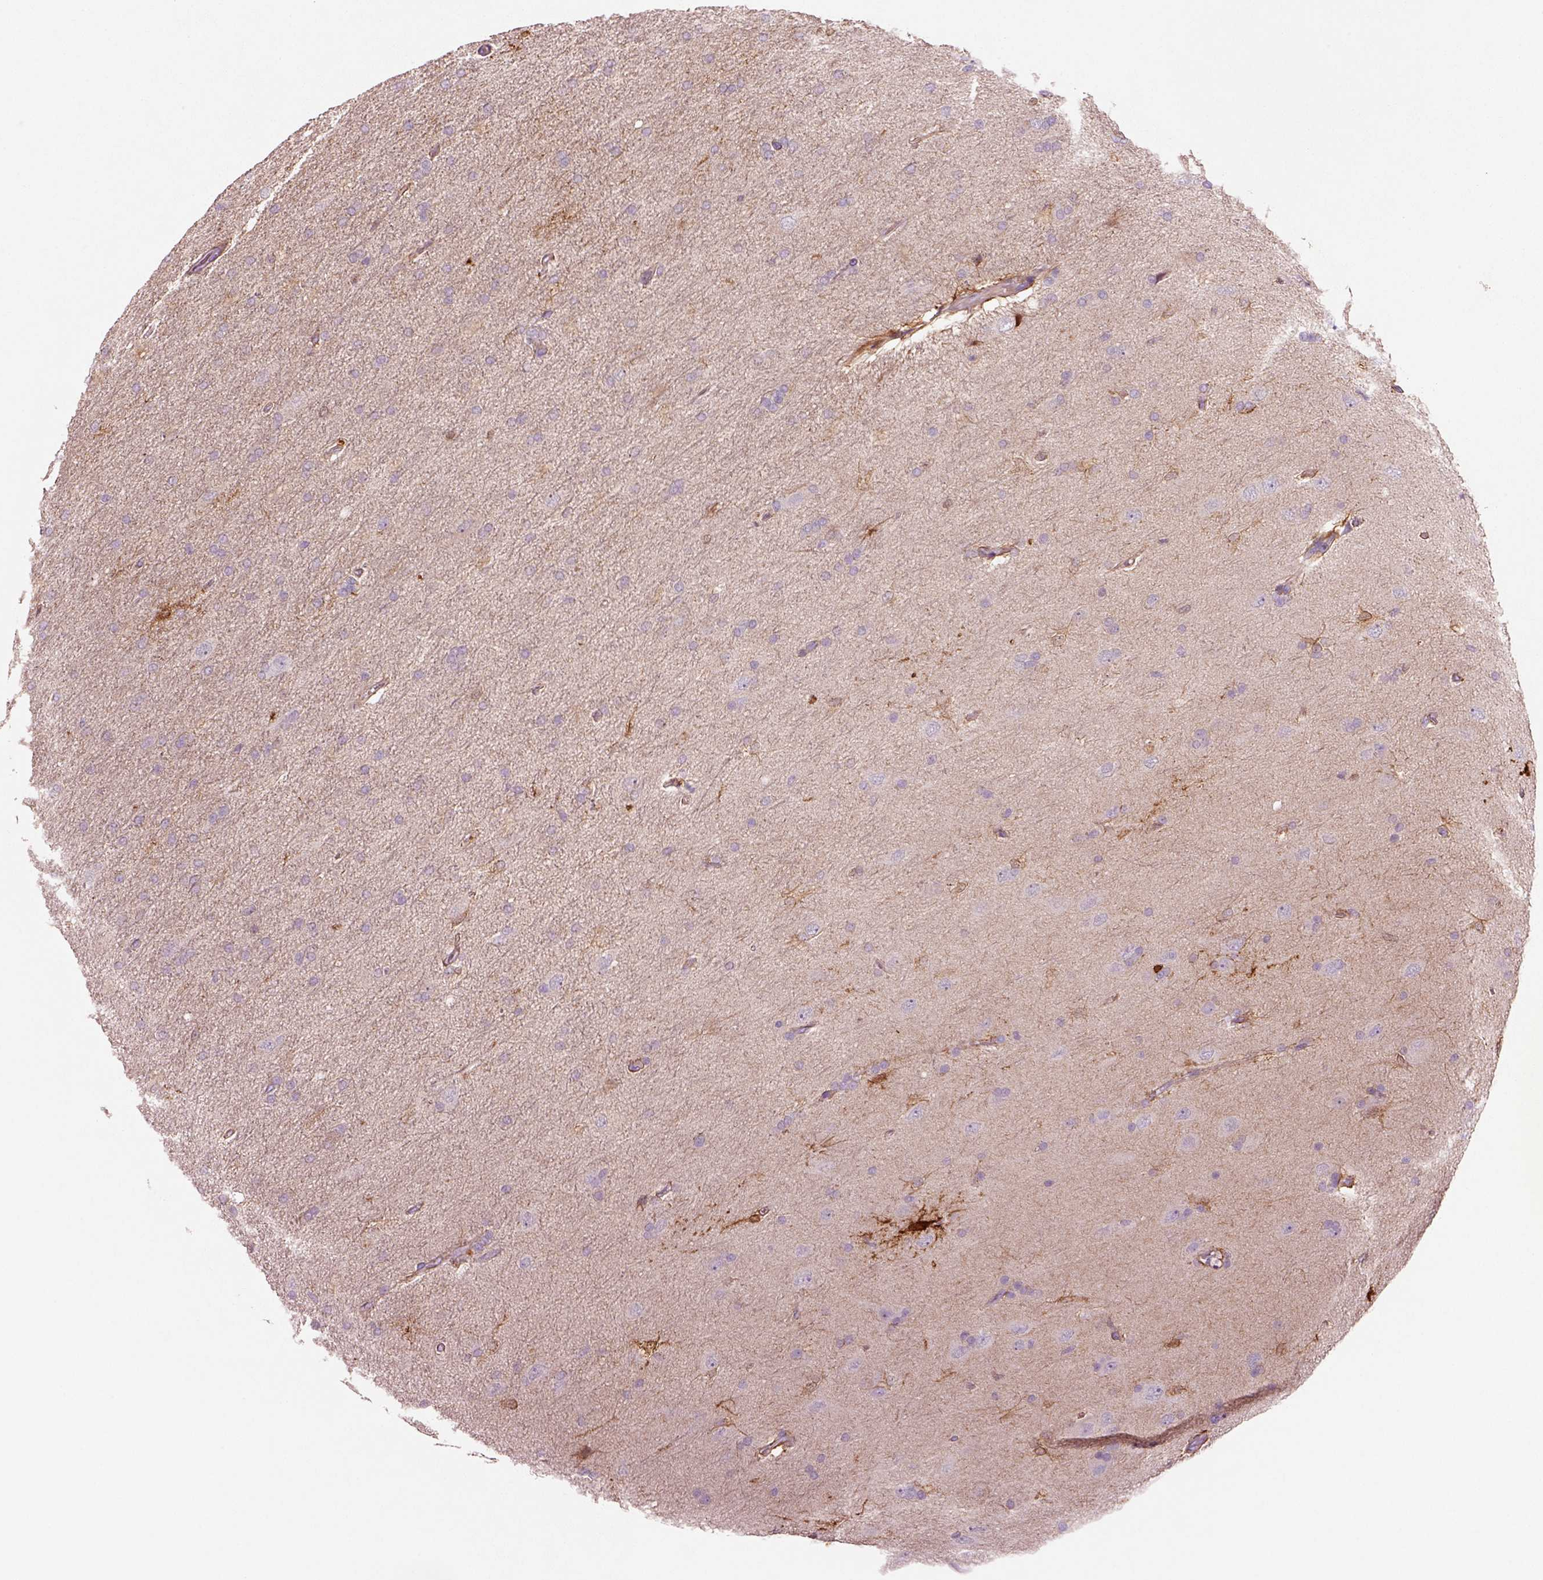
{"staining": {"intensity": "negative", "quantity": "none", "location": "none"}, "tissue": "glioma", "cell_type": "Tumor cells", "image_type": "cancer", "snomed": [{"axis": "morphology", "description": "Glioma, malignant, High grade"}, {"axis": "topography", "description": "Cerebral cortex"}], "caption": "The micrograph exhibits no staining of tumor cells in high-grade glioma (malignant). (Immunohistochemistry (ihc), brightfield microscopy, high magnification).", "gene": "PLPP7", "patient": {"sex": "male", "age": 70}}